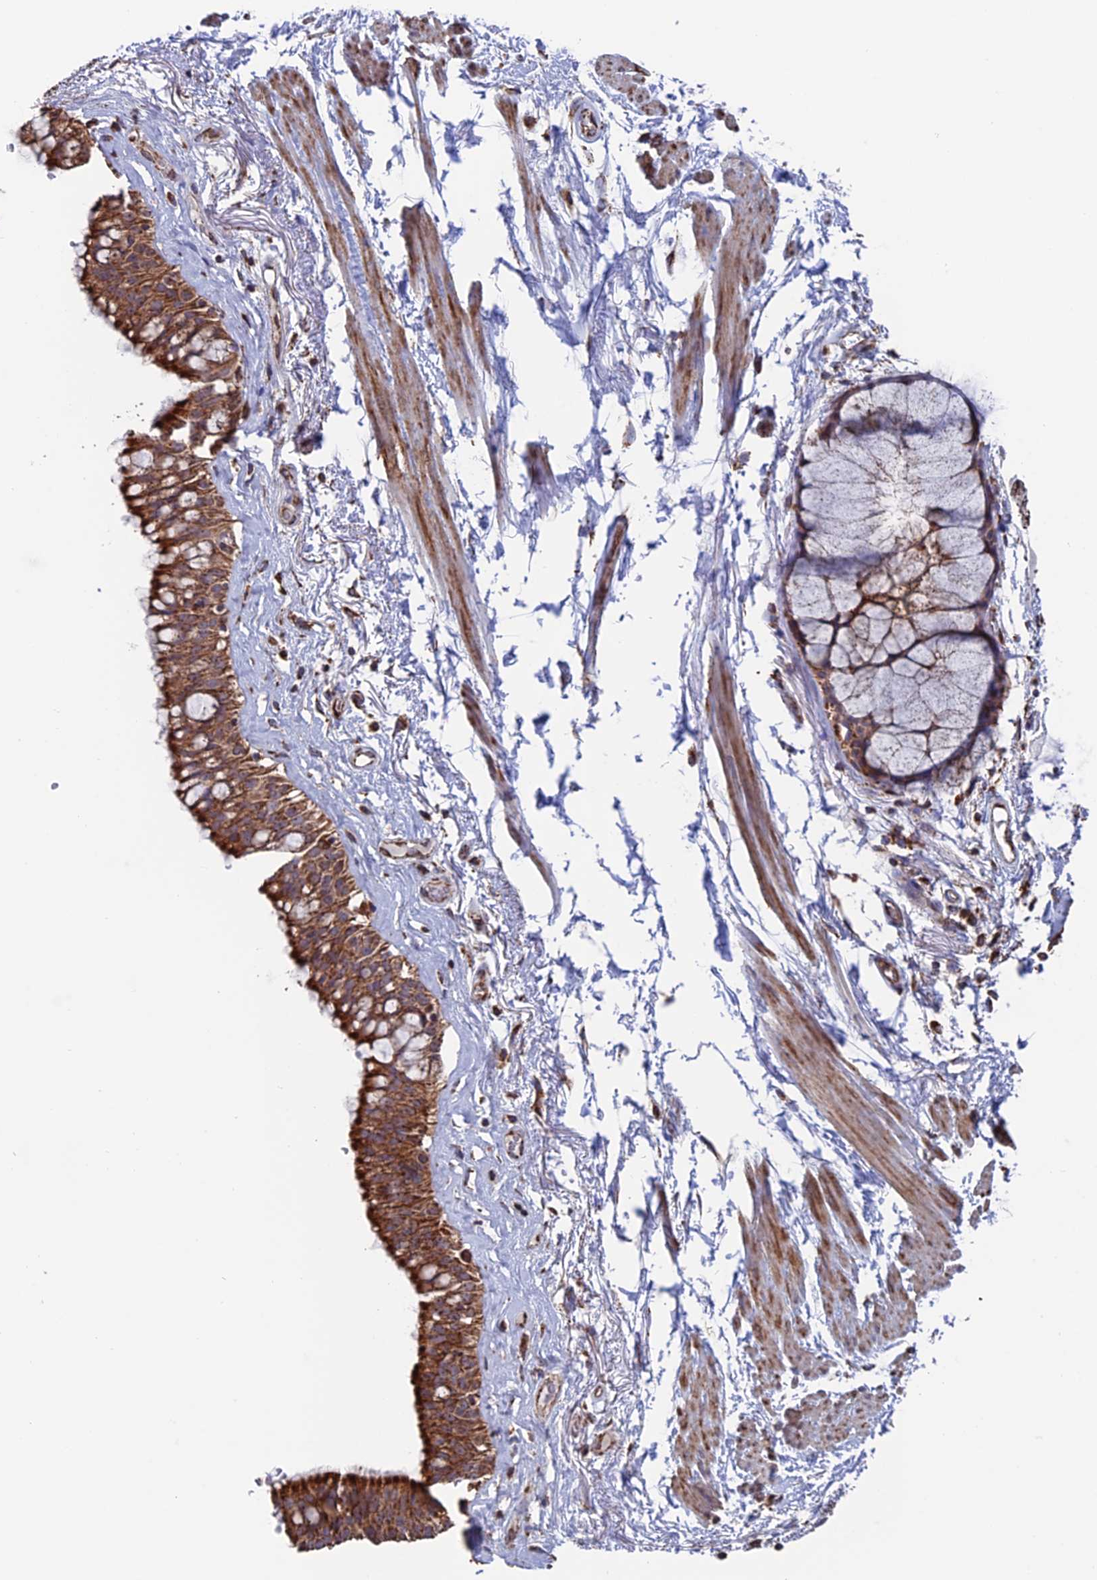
{"staining": {"intensity": "moderate", "quantity": "25%-75%", "location": "cytoplasmic/membranous"}, "tissue": "adipose tissue", "cell_type": "Adipocytes", "image_type": "normal", "snomed": [{"axis": "morphology", "description": "Normal tissue, NOS"}, {"axis": "topography", "description": "Bronchus"}], "caption": "This is an image of immunohistochemistry staining of normal adipose tissue, which shows moderate expression in the cytoplasmic/membranous of adipocytes.", "gene": "DTYMK", "patient": {"sex": "male", "age": 66}}